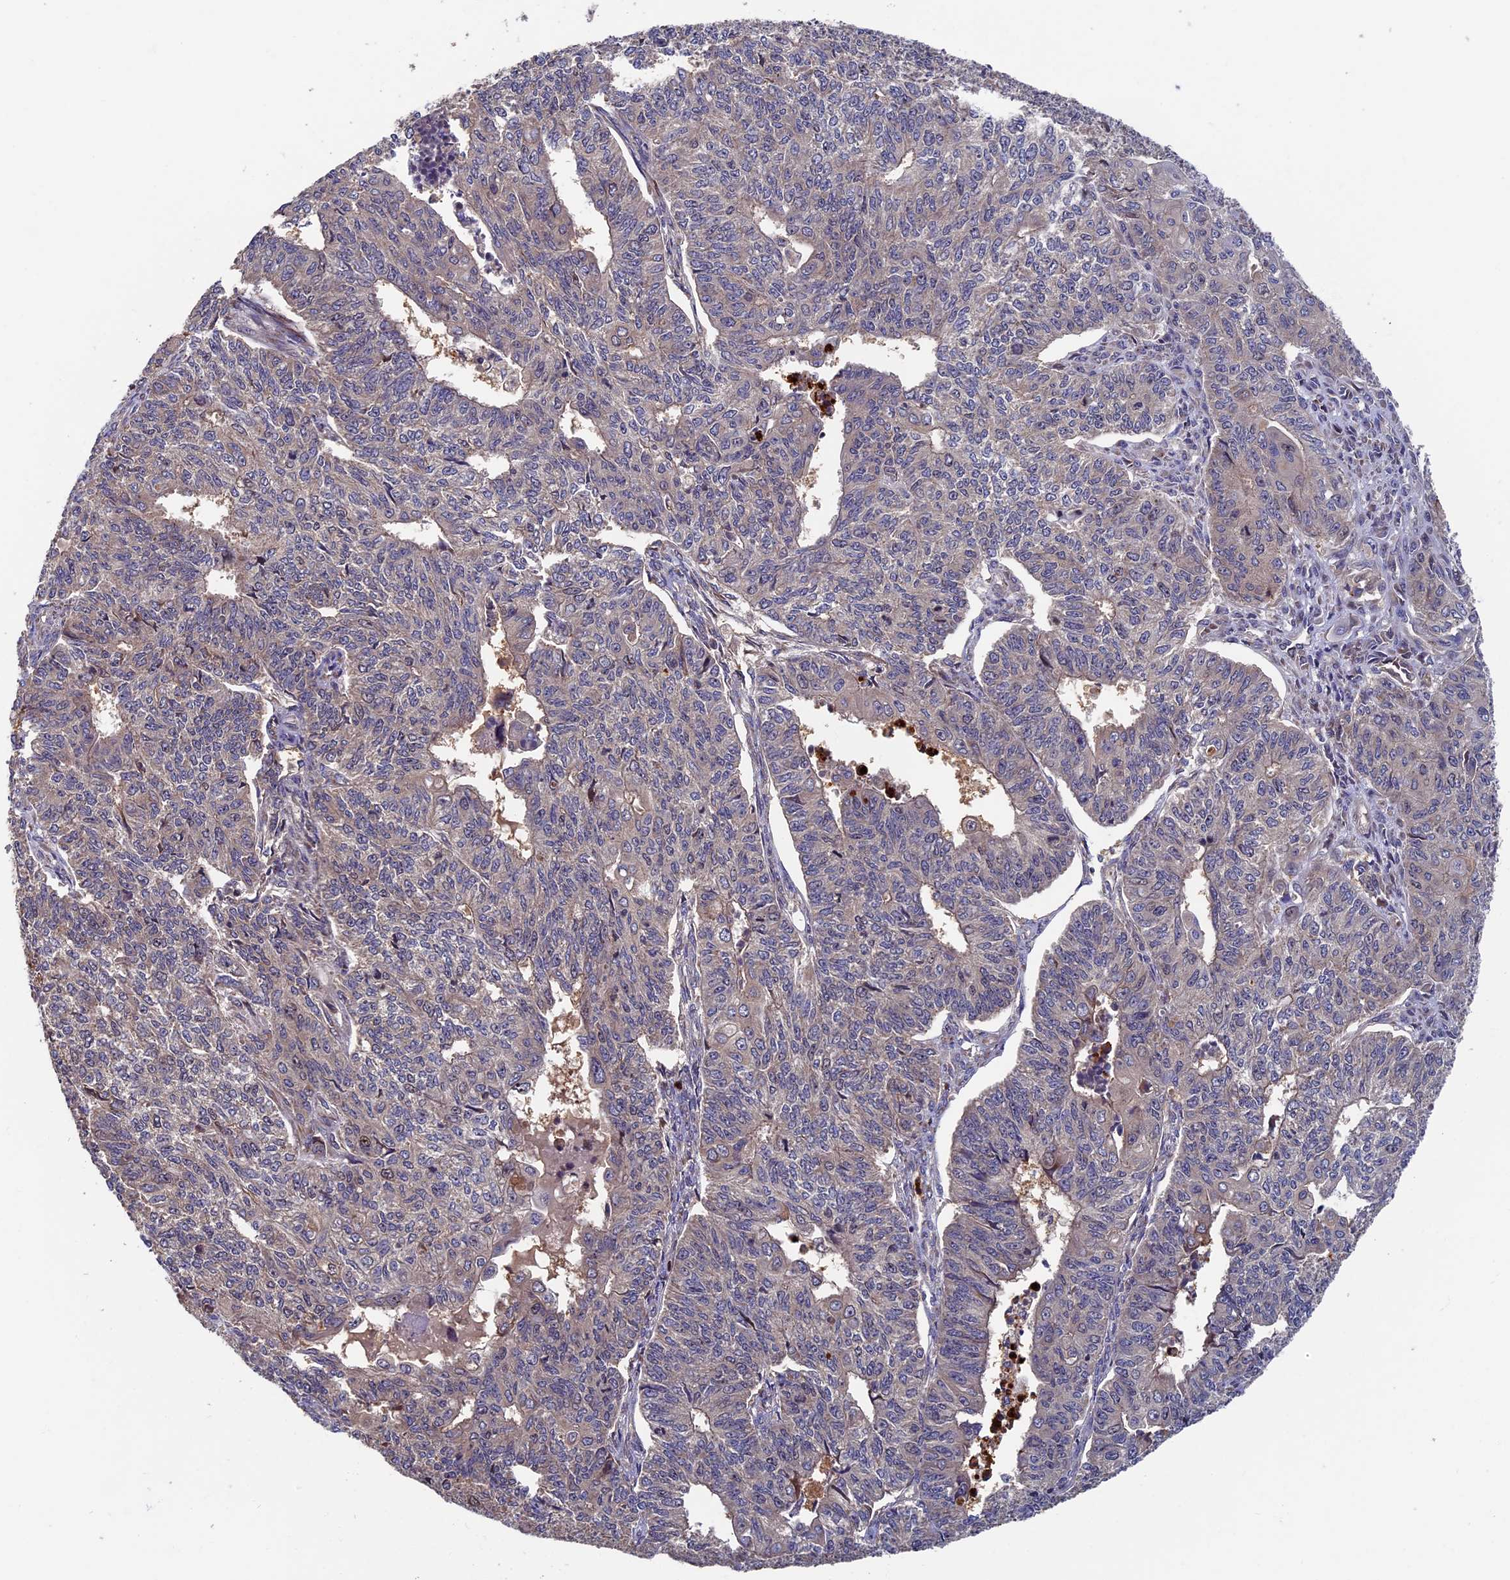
{"staining": {"intensity": "weak", "quantity": "<25%", "location": "cytoplasmic/membranous"}, "tissue": "endometrial cancer", "cell_type": "Tumor cells", "image_type": "cancer", "snomed": [{"axis": "morphology", "description": "Adenocarcinoma, NOS"}, {"axis": "topography", "description": "Endometrium"}], "caption": "Immunohistochemical staining of human endometrial adenocarcinoma reveals no significant expression in tumor cells. Nuclei are stained in blue.", "gene": "TNK2", "patient": {"sex": "female", "age": 32}}